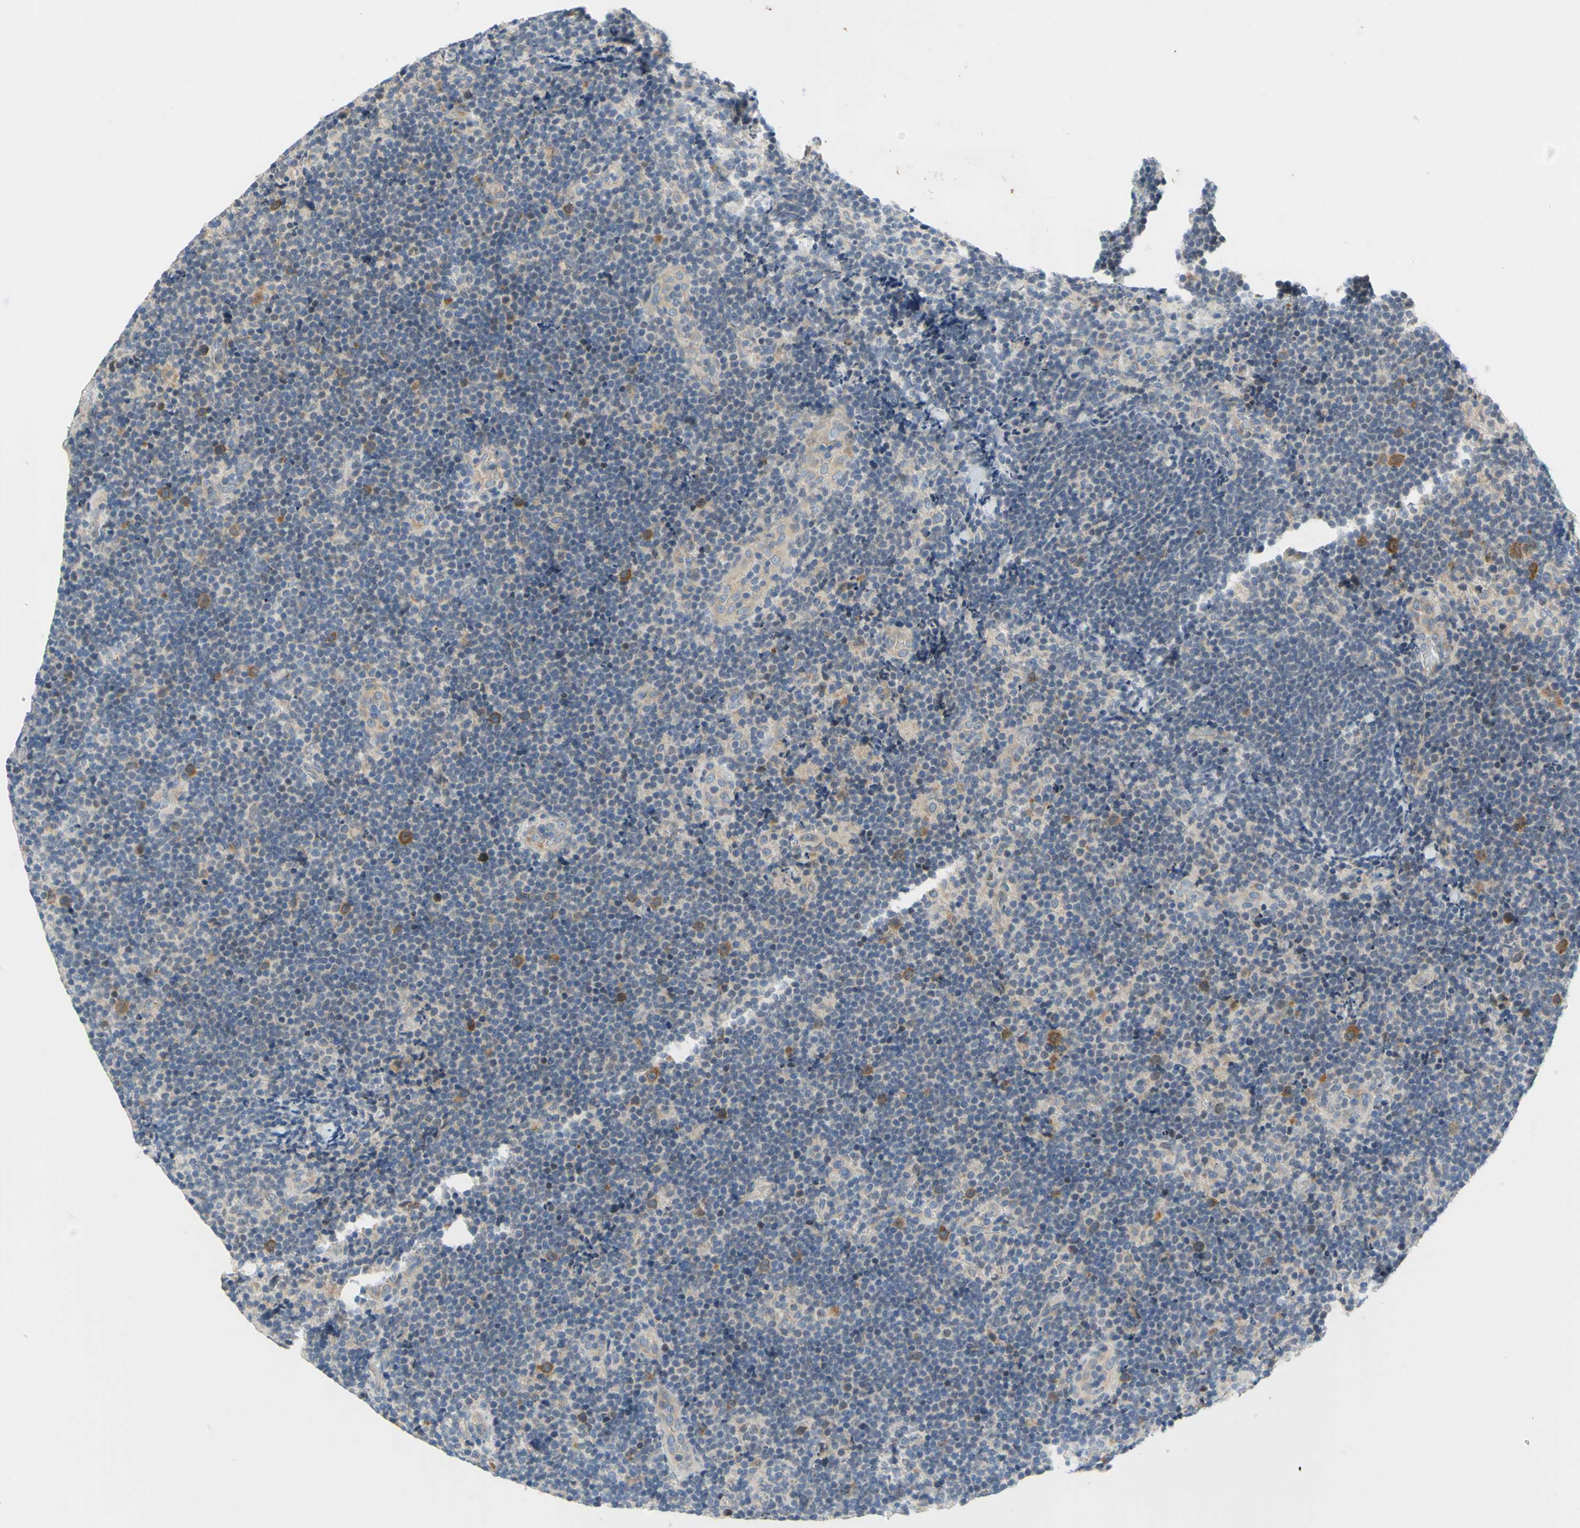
{"staining": {"intensity": "moderate", "quantity": "<25%", "location": "cytoplasmic/membranous"}, "tissue": "lymphoma", "cell_type": "Tumor cells", "image_type": "cancer", "snomed": [{"axis": "morphology", "description": "Malignant lymphoma, non-Hodgkin's type, Low grade"}, {"axis": "topography", "description": "Lymph node"}], "caption": "Moderate cytoplasmic/membranous protein staining is present in about <25% of tumor cells in lymphoma.", "gene": "CCNB2", "patient": {"sex": "male", "age": 83}}